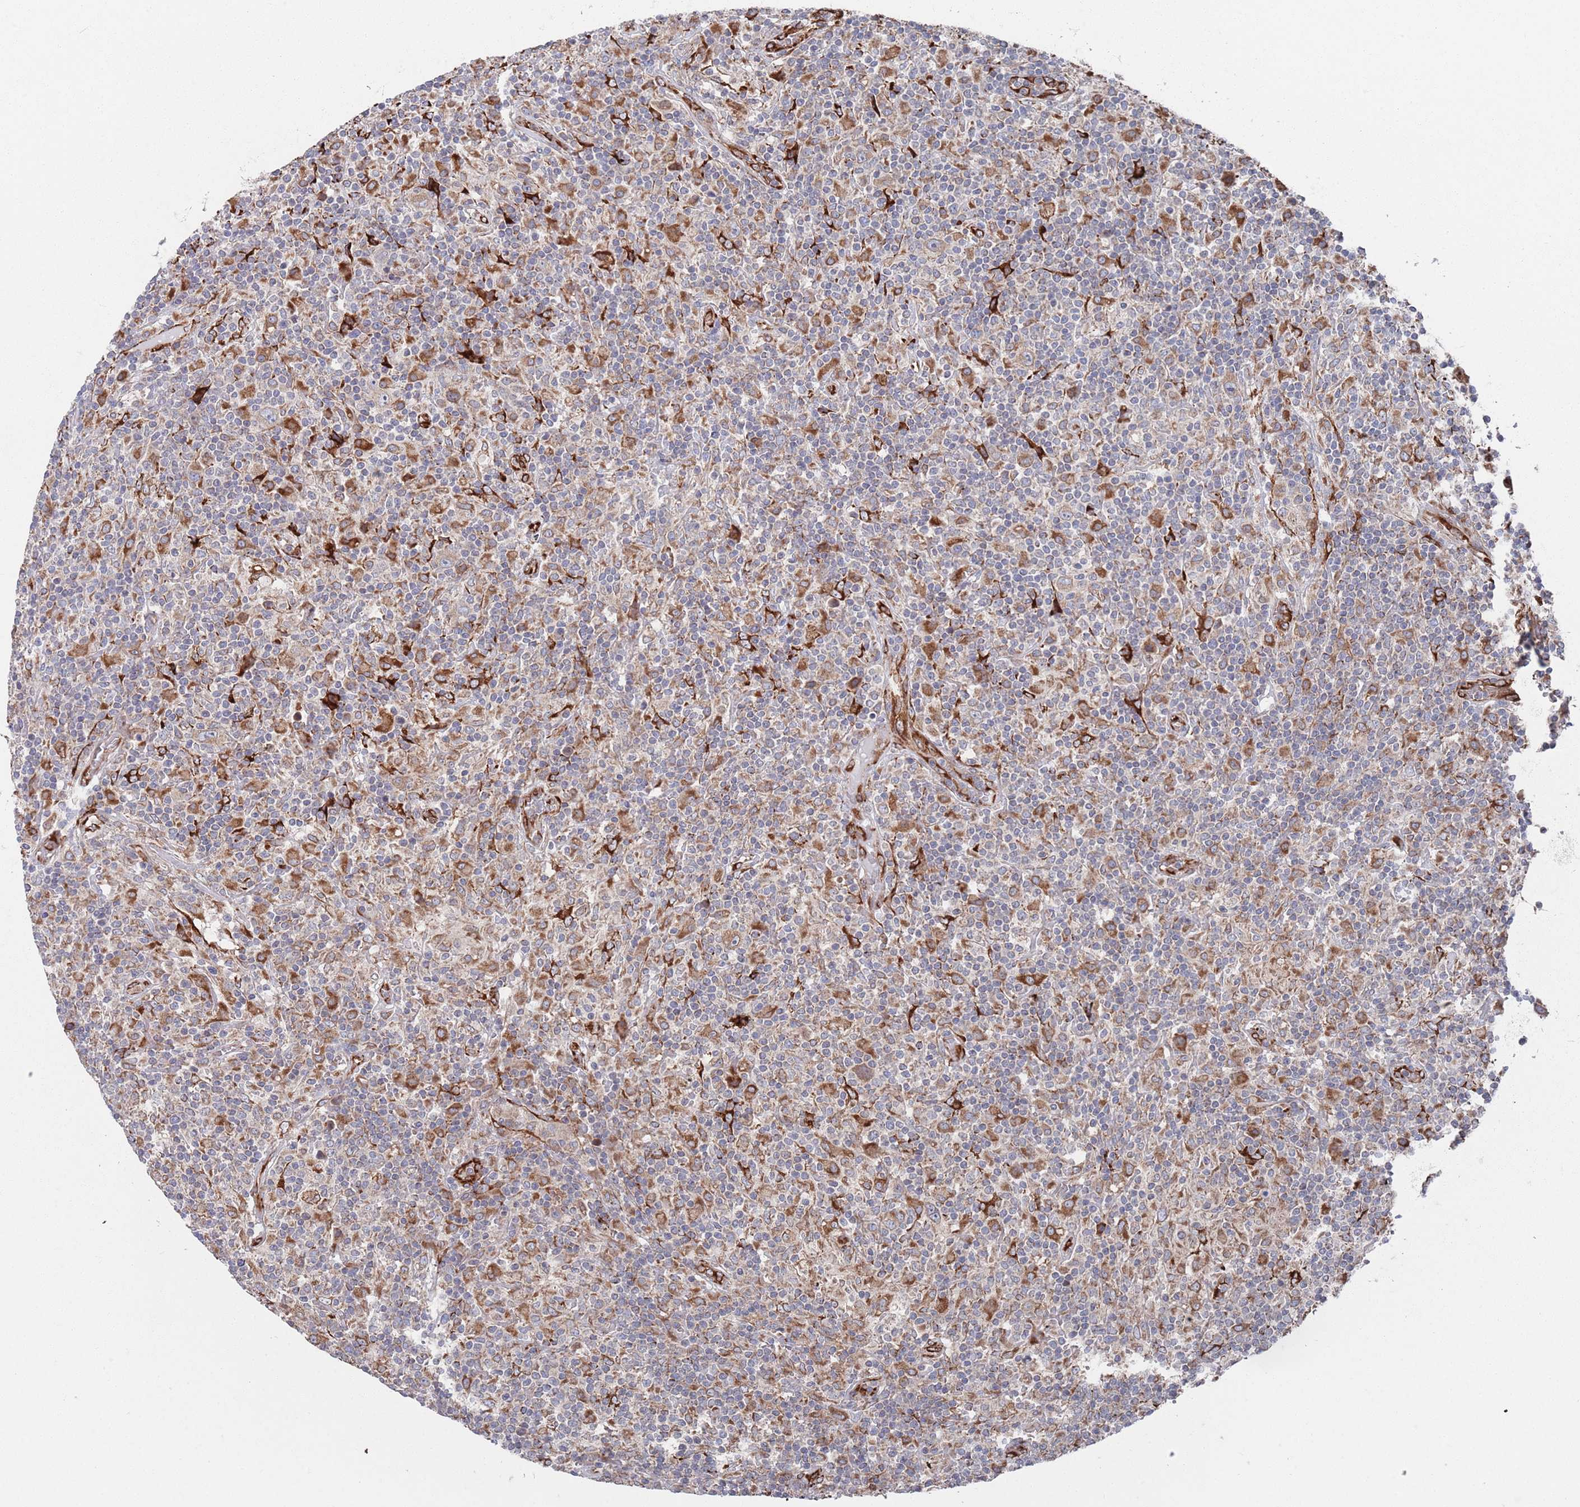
{"staining": {"intensity": "weak", "quantity": "<25%", "location": "cytoplasmic/membranous"}, "tissue": "lymphoma", "cell_type": "Tumor cells", "image_type": "cancer", "snomed": [{"axis": "morphology", "description": "Hodgkin's disease, NOS"}, {"axis": "topography", "description": "Lymph node"}], "caption": "A photomicrograph of human Hodgkin's disease is negative for staining in tumor cells.", "gene": "CCDC106", "patient": {"sex": "male", "age": 70}}